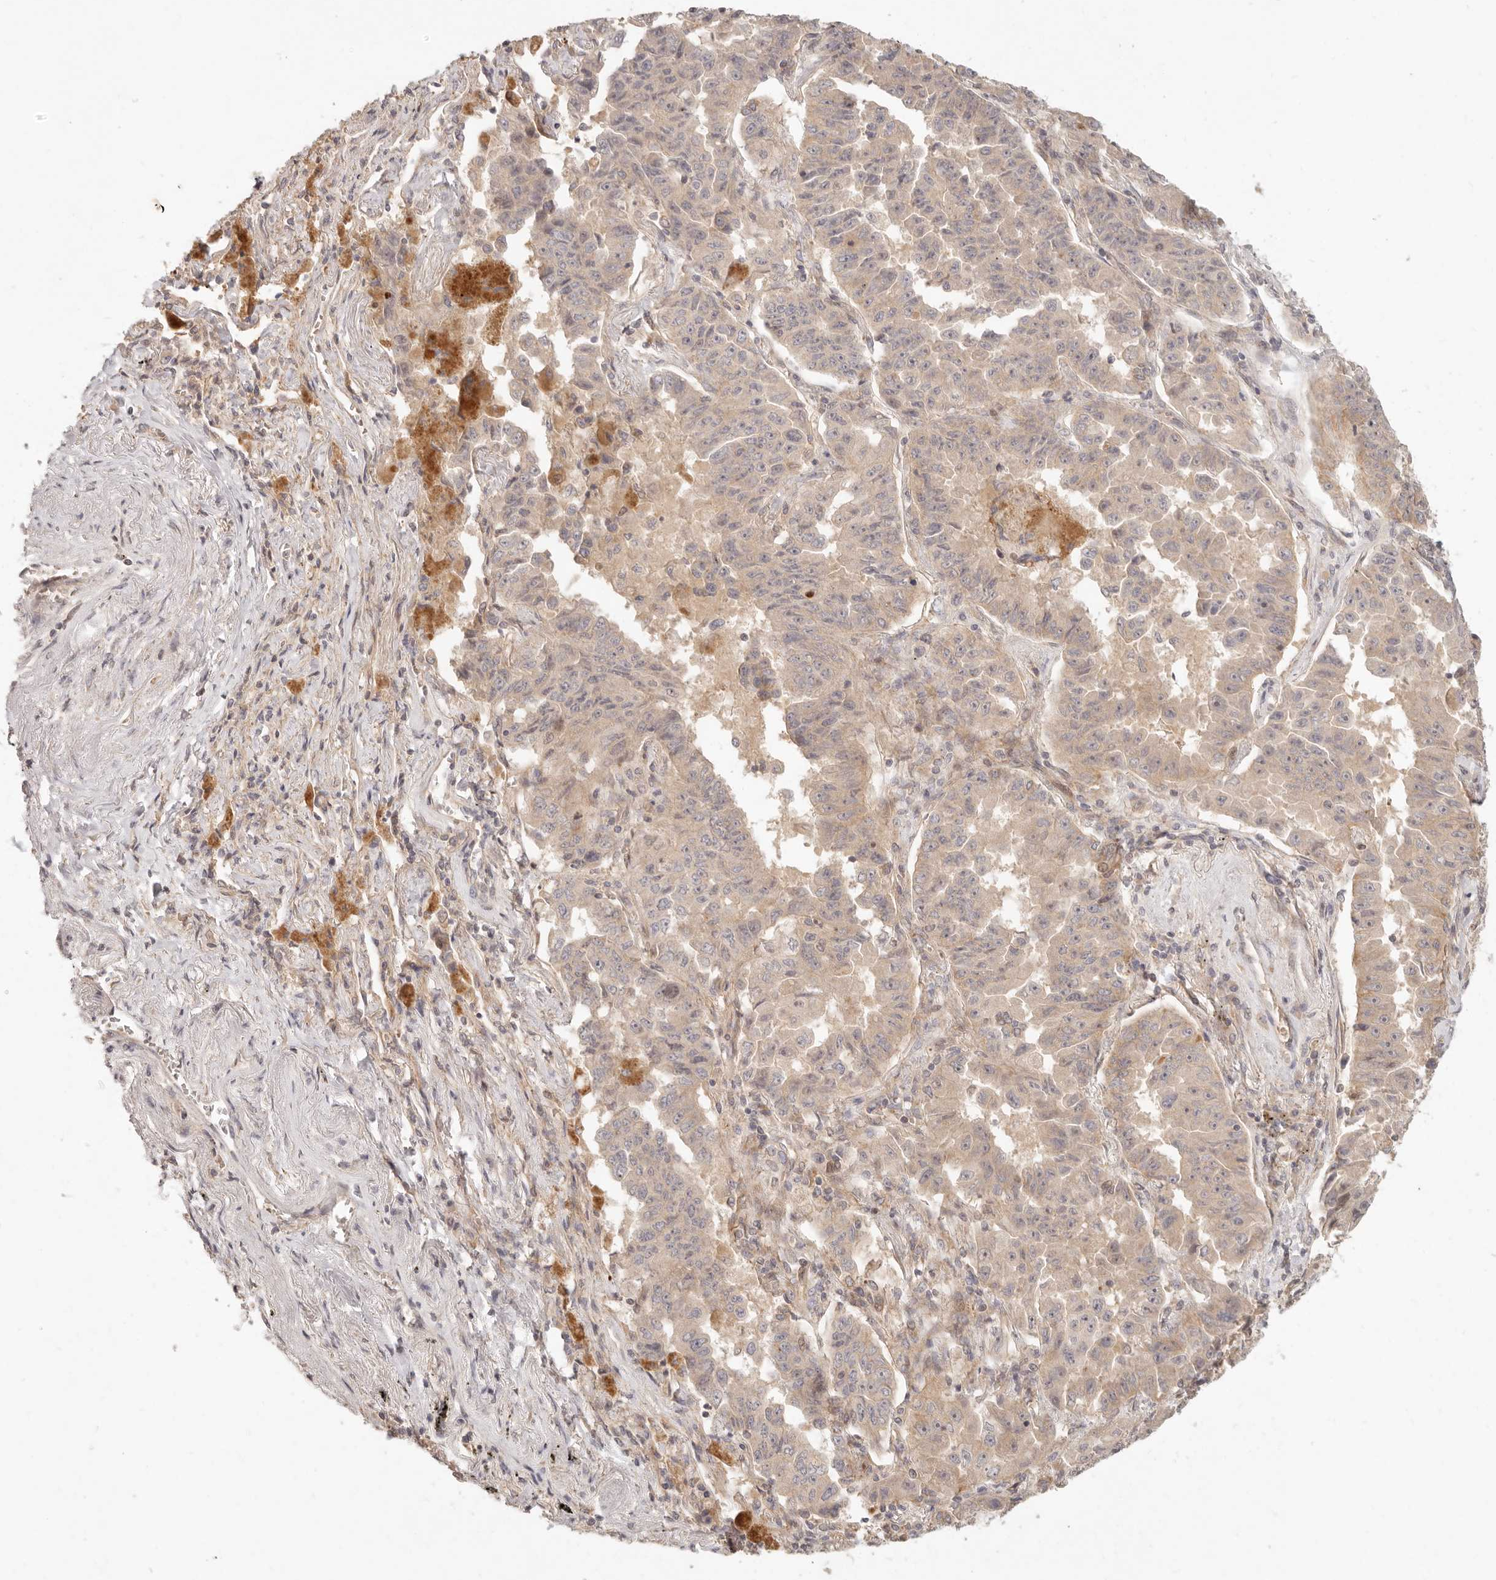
{"staining": {"intensity": "weak", "quantity": "25%-75%", "location": "cytoplasmic/membranous"}, "tissue": "lung cancer", "cell_type": "Tumor cells", "image_type": "cancer", "snomed": [{"axis": "morphology", "description": "Adenocarcinoma, NOS"}, {"axis": "topography", "description": "Lung"}], "caption": "Protein positivity by immunohistochemistry (IHC) displays weak cytoplasmic/membranous staining in approximately 25%-75% of tumor cells in lung adenocarcinoma.", "gene": "PPP1R3B", "patient": {"sex": "female", "age": 51}}